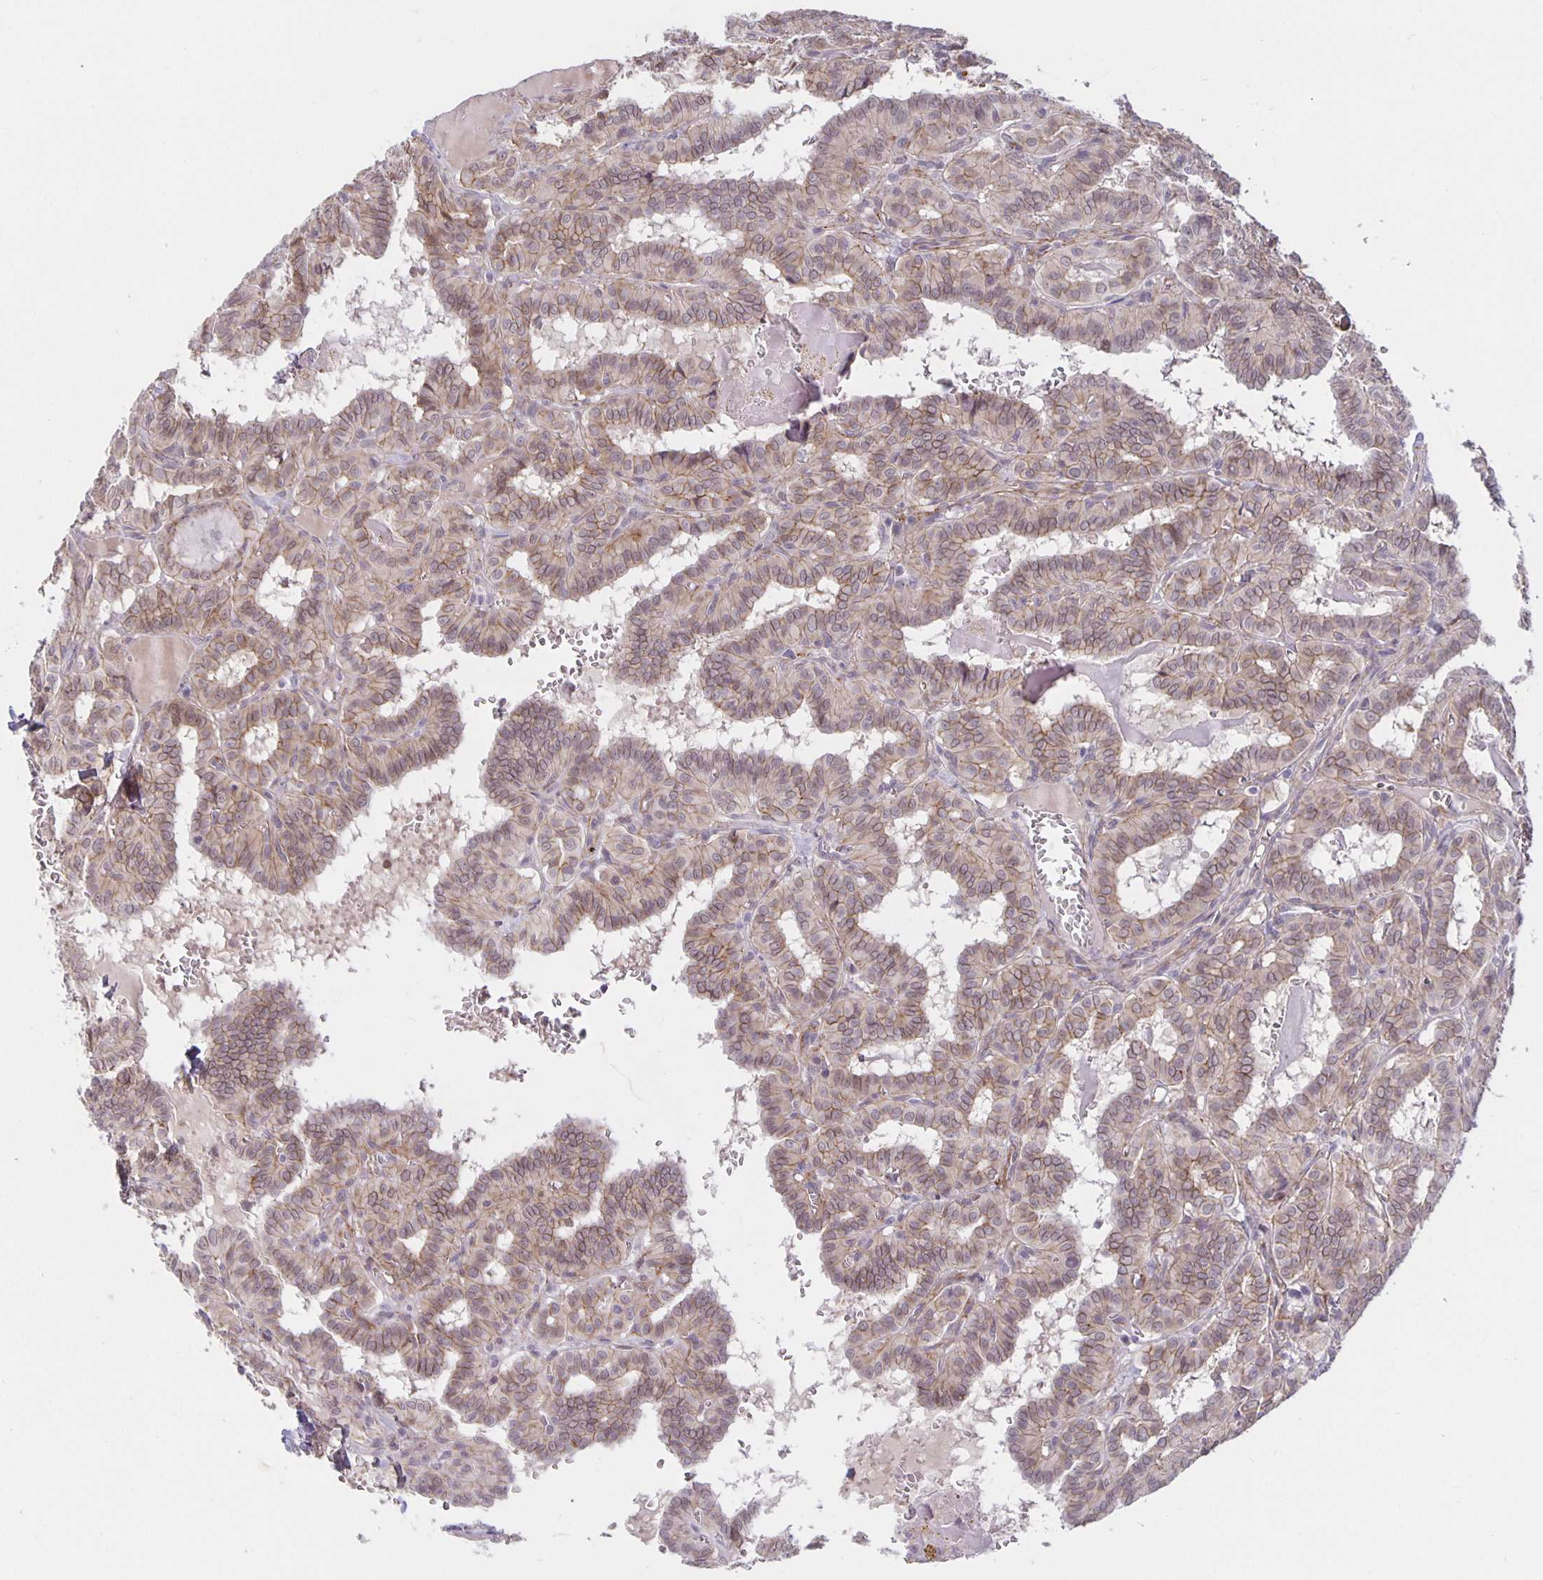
{"staining": {"intensity": "weak", "quantity": "25%-75%", "location": "cytoplasmic/membranous"}, "tissue": "thyroid cancer", "cell_type": "Tumor cells", "image_type": "cancer", "snomed": [{"axis": "morphology", "description": "Papillary adenocarcinoma, NOS"}, {"axis": "topography", "description": "Thyroid gland"}], "caption": "A micrograph of thyroid cancer (papillary adenocarcinoma) stained for a protein reveals weak cytoplasmic/membranous brown staining in tumor cells.", "gene": "ARVCF", "patient": {"sex": "female", "age": 21}}